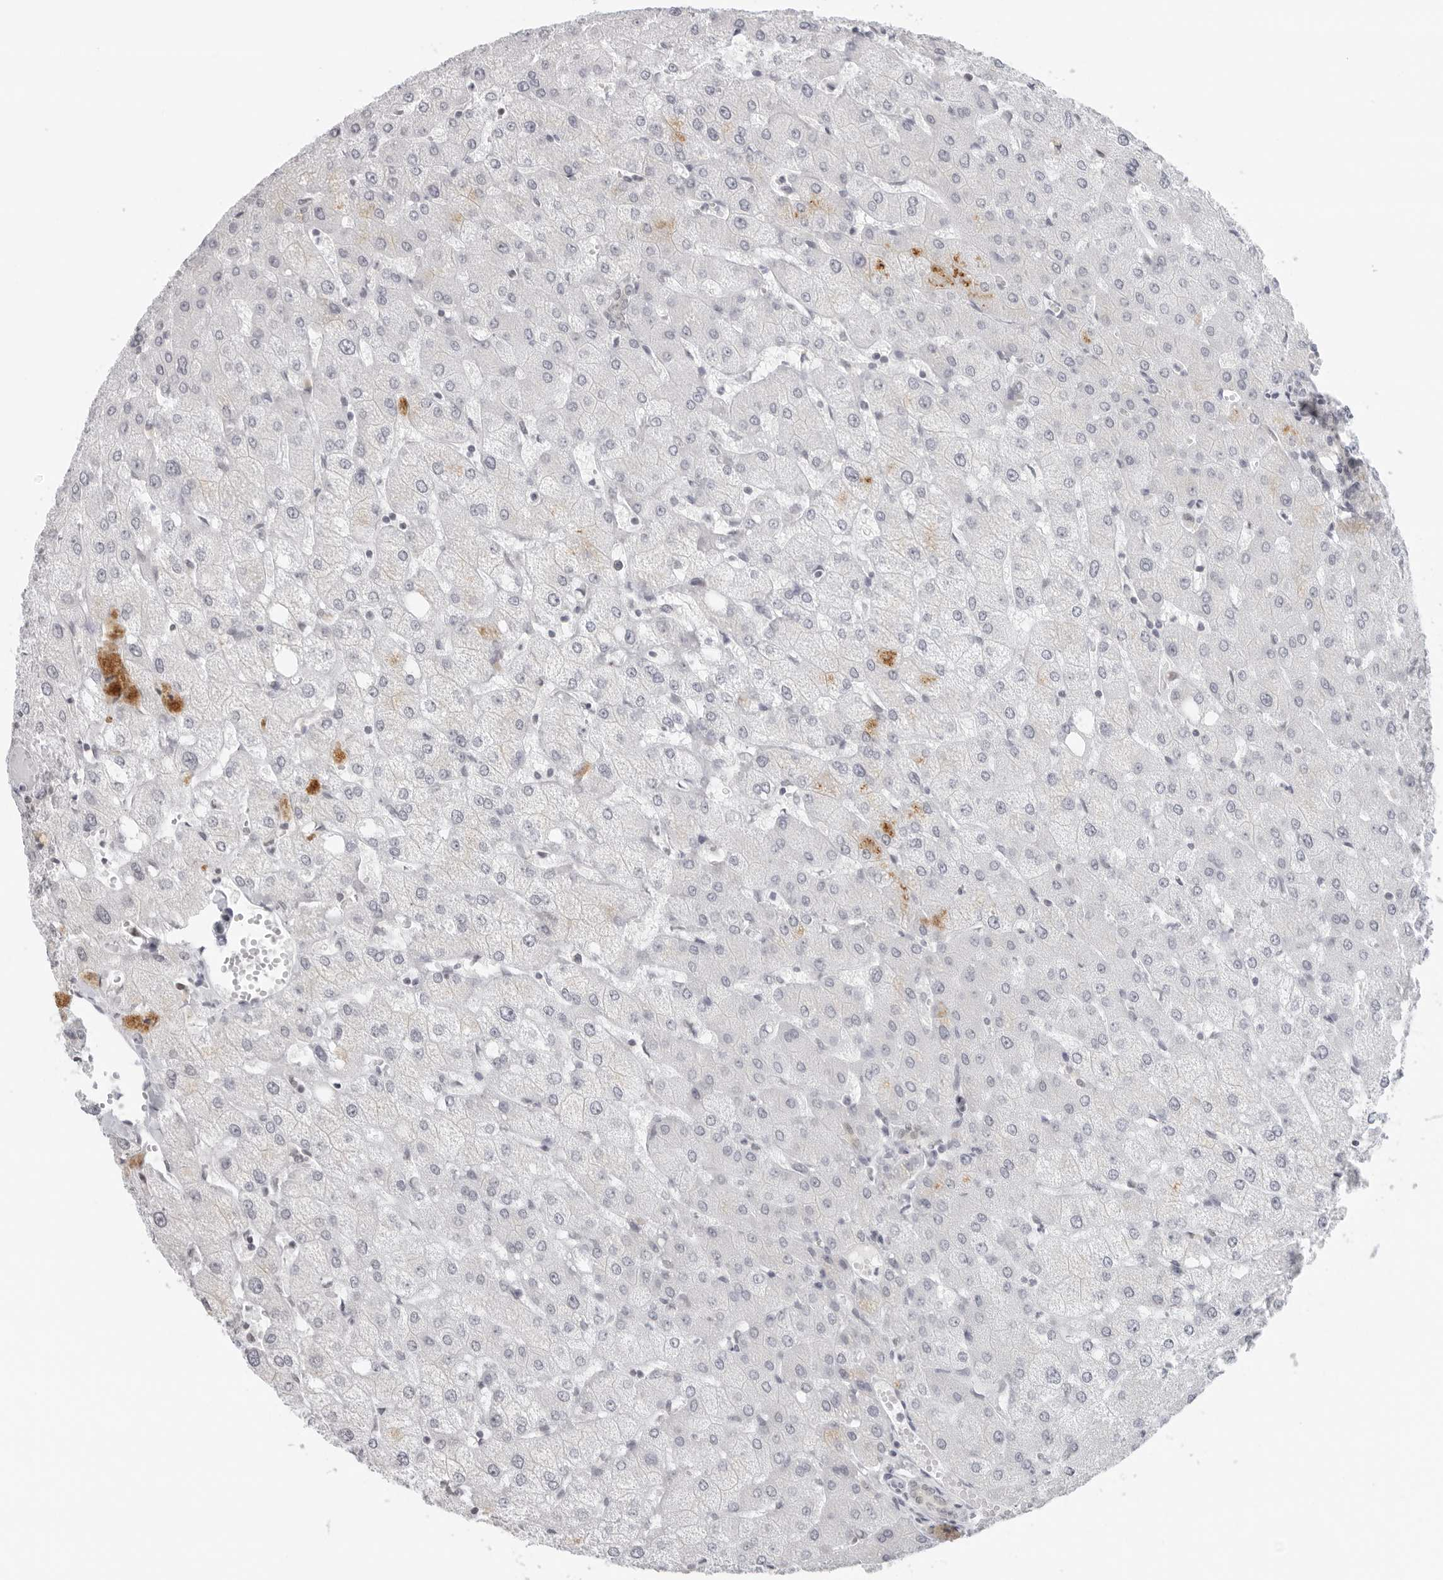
{"staining": {"intensity": "negative", "quantity": "none", "location": "none"}, "tissue": "liver", "cell_type": "Cholangiocytes", "image_type": "normal", "snomed": [{"axis": "morphology", "description": "Normal tissue, NOS"}, {"axis": "topography", "description": "Liver"}], "caption": "This is a photomicrograph of IHC staining of benign liver, which shows no expression in cholangiocytes.", "gene": "FLG2", "patient": {"sex": "female", "age": 54}}